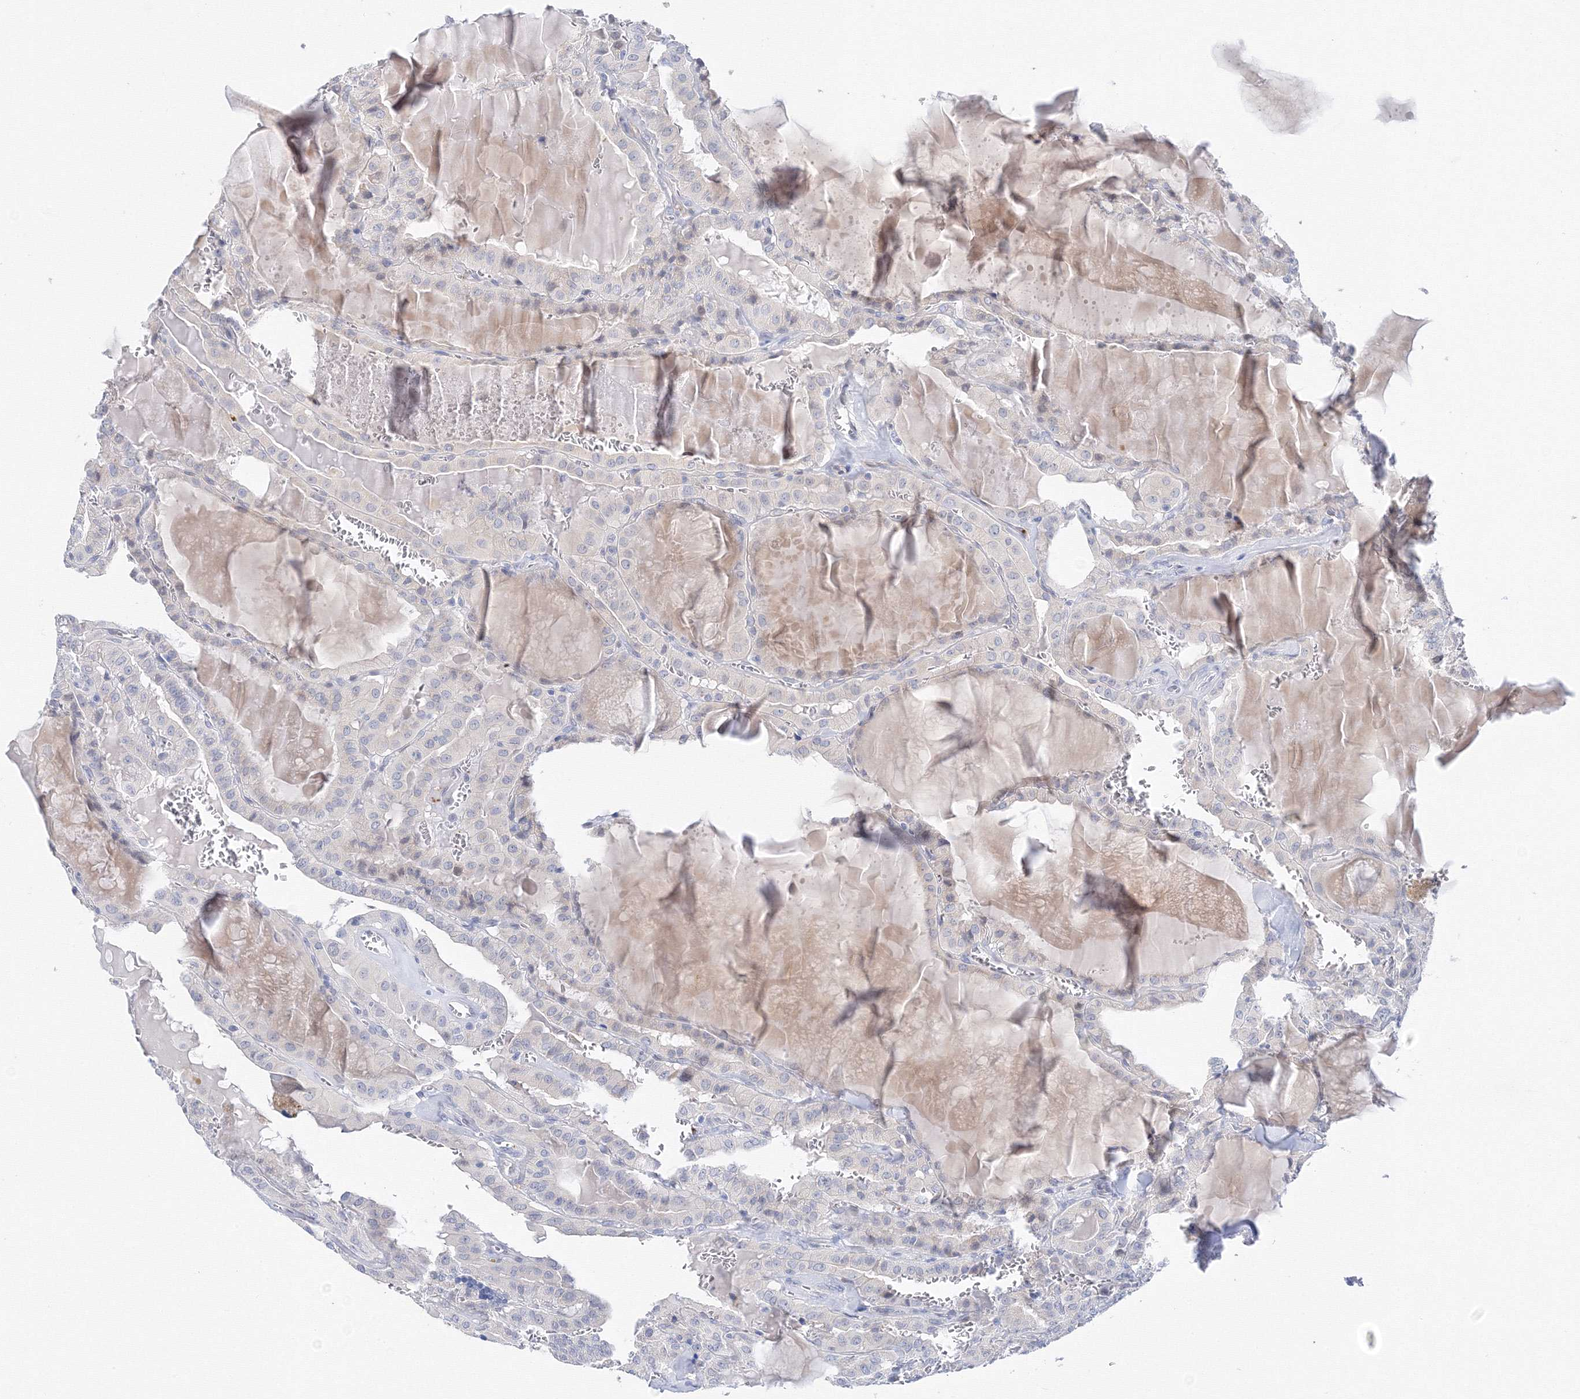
{"staining": {"intensity": "negative", "quantity": "none", "location": "none"}, "tissue": "thyroid cancer", "cell_type": "Tumor cells", "image_type": "cancer", "snomed": [{"axis": "morphology", "description": "Papillary adenocarcinoma, NOS"}, {"axis": "topography", "description": "Thyroid gland"}], "caption": "Thyroid cancer was stained to show a protein in brown. There is no significant staining in tumor cells. (DAB immunohistochemistry, high magnification).", "gene": "TAMM41", "patient": {"sex": "male", "age": 52}}